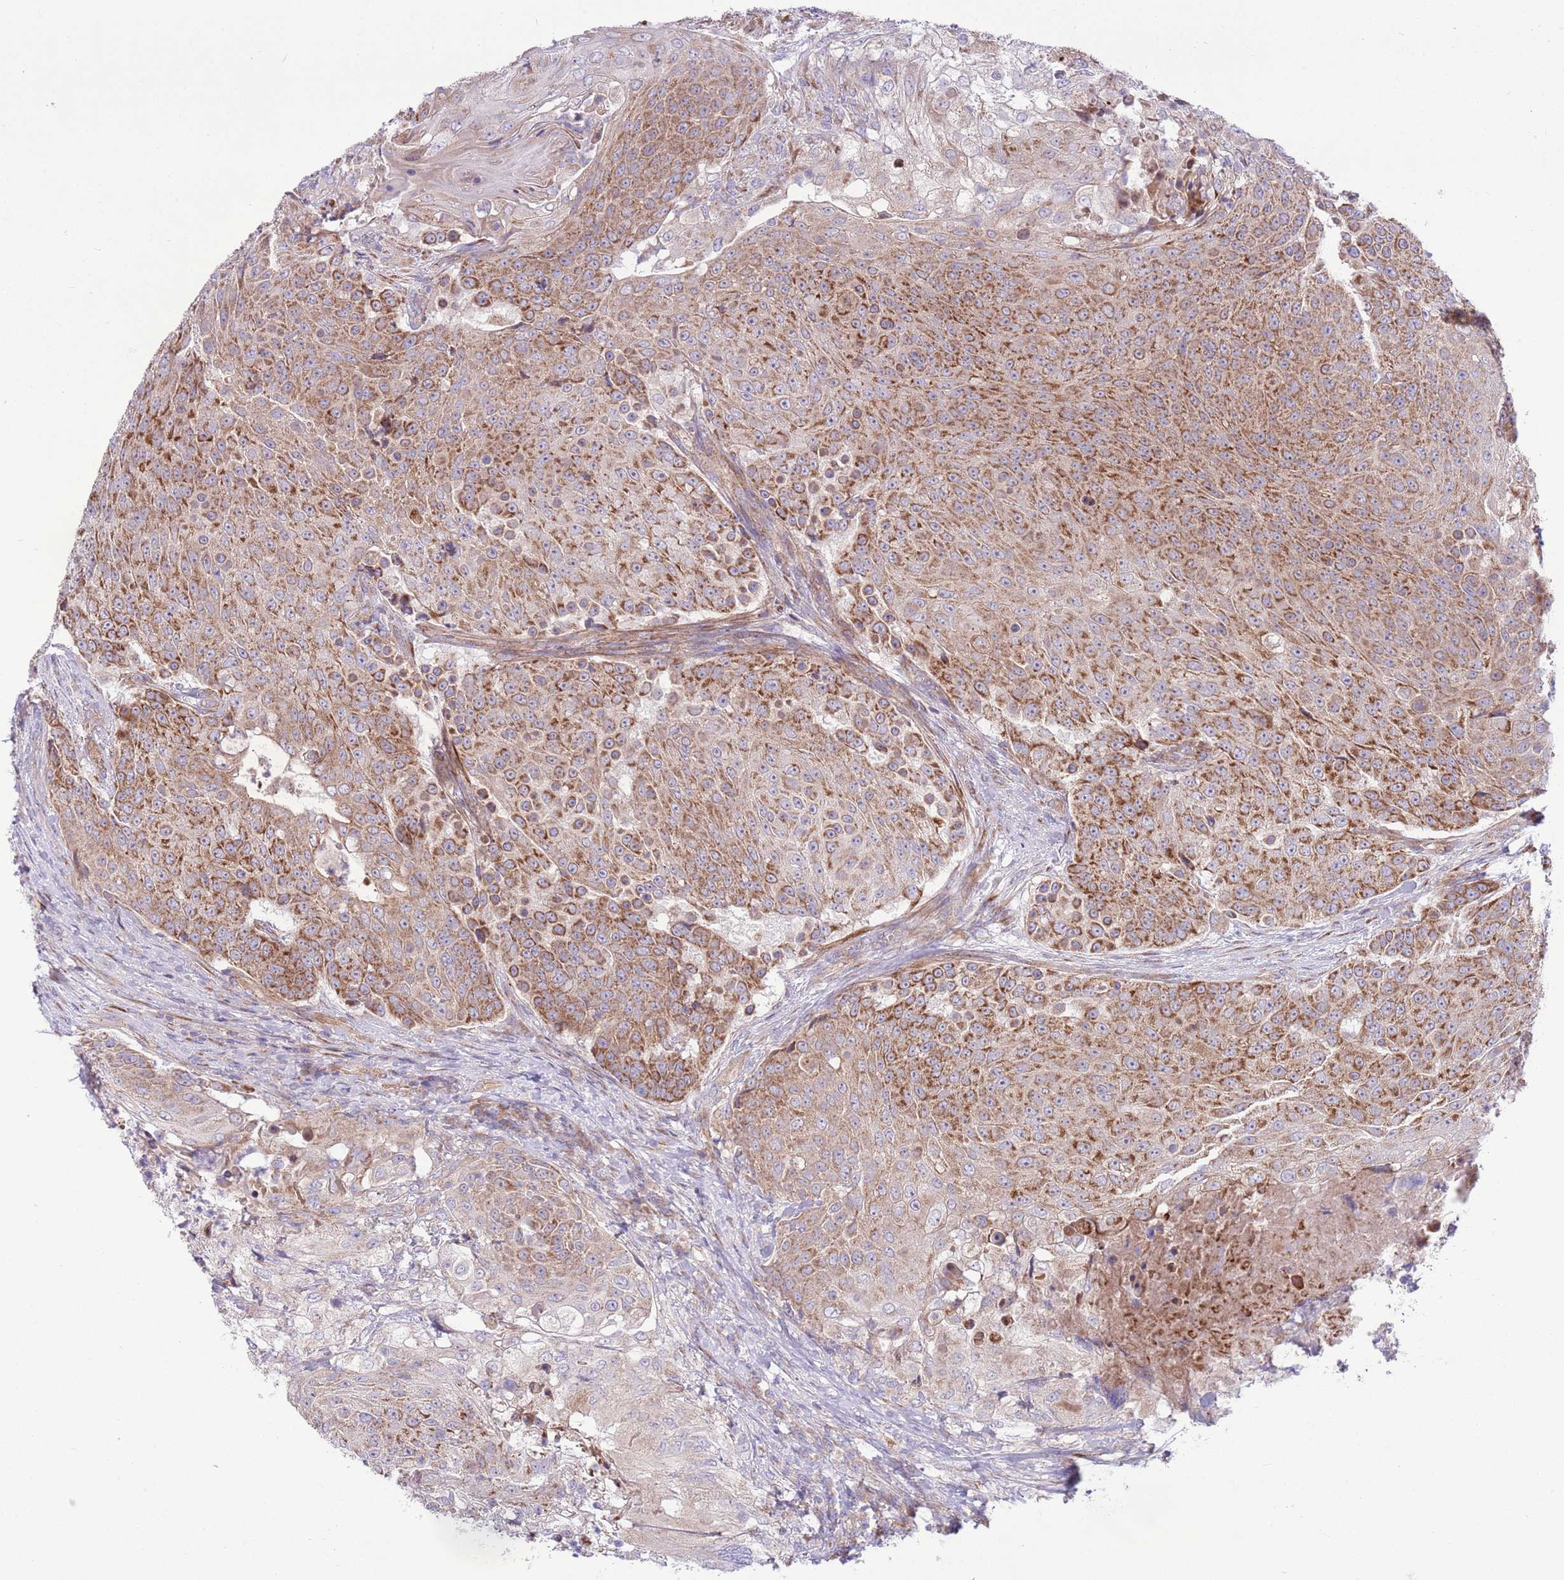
{"staining": {"intensity": "strong", "quantity": "25%-75%", "location": "cytoplasmic/membranous"}, "tissue": "urothelial cancer", "cell_type": "Tumor cells", "image_type": "cancer", "snomed": [{"axis": "morphology", "description": "Urothelial carcinoma, High grade"}, {"axis": "topography", "description": "Urinary bladder"}], "caption": "IHC micrograph of urothelial carcinoma (high-grade) stained for a protein (brown), which exhibits high levels of strong cytoplasmic/membranous positivity in about 25%-75% of tumor cells.", "gene": "TOMM5", "patient": {"sex": "female", "age": 63}}